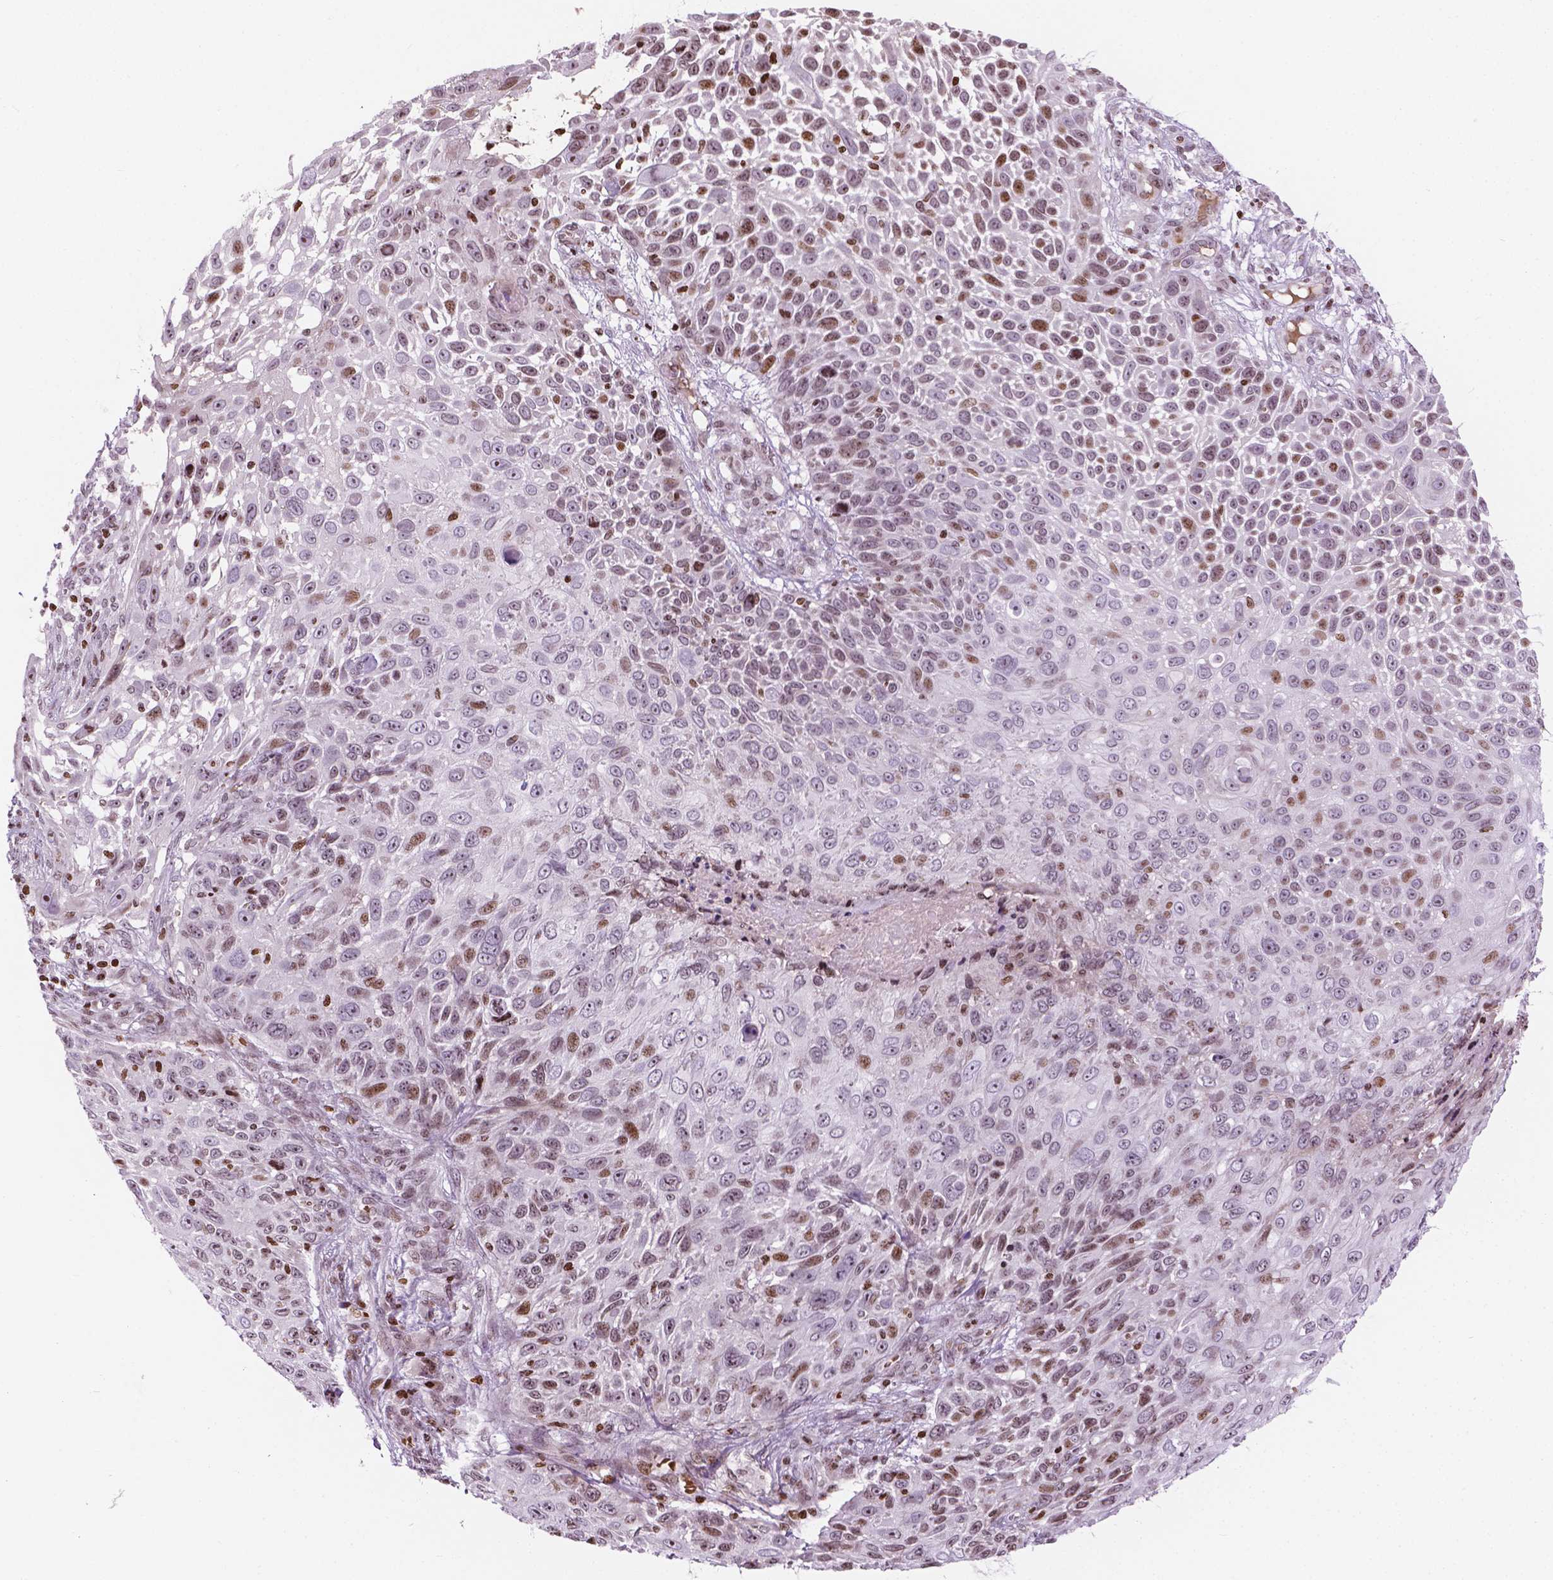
{"staining": {"intensity": "moderate", "quantity": "<25%", "location": "nuclear"}, "tissue": "skin cancer", "cell_type": "Tumor cells", "image_type": "cancer", "snomed": [{"axis": "morphology", "description": "Squamous cell carcinoma, NOS"}, {"axis": "topography", "description": "Skin"}], "caption": "DAB (3,3'-diaminobenzidine) immunohistochemical staining of skin squamous cell carcinoma exhibits moderate nuclear protein positivity in about <25% of tumor cells. The staining was performed using DAB (3,3'-diaminobenzidine), with brown indicating positive protein expression. Nuclei are stained blue with hematoxylin.", "gene": "PIP4K2A", "patient": {"sex": "male", "age": 92}}